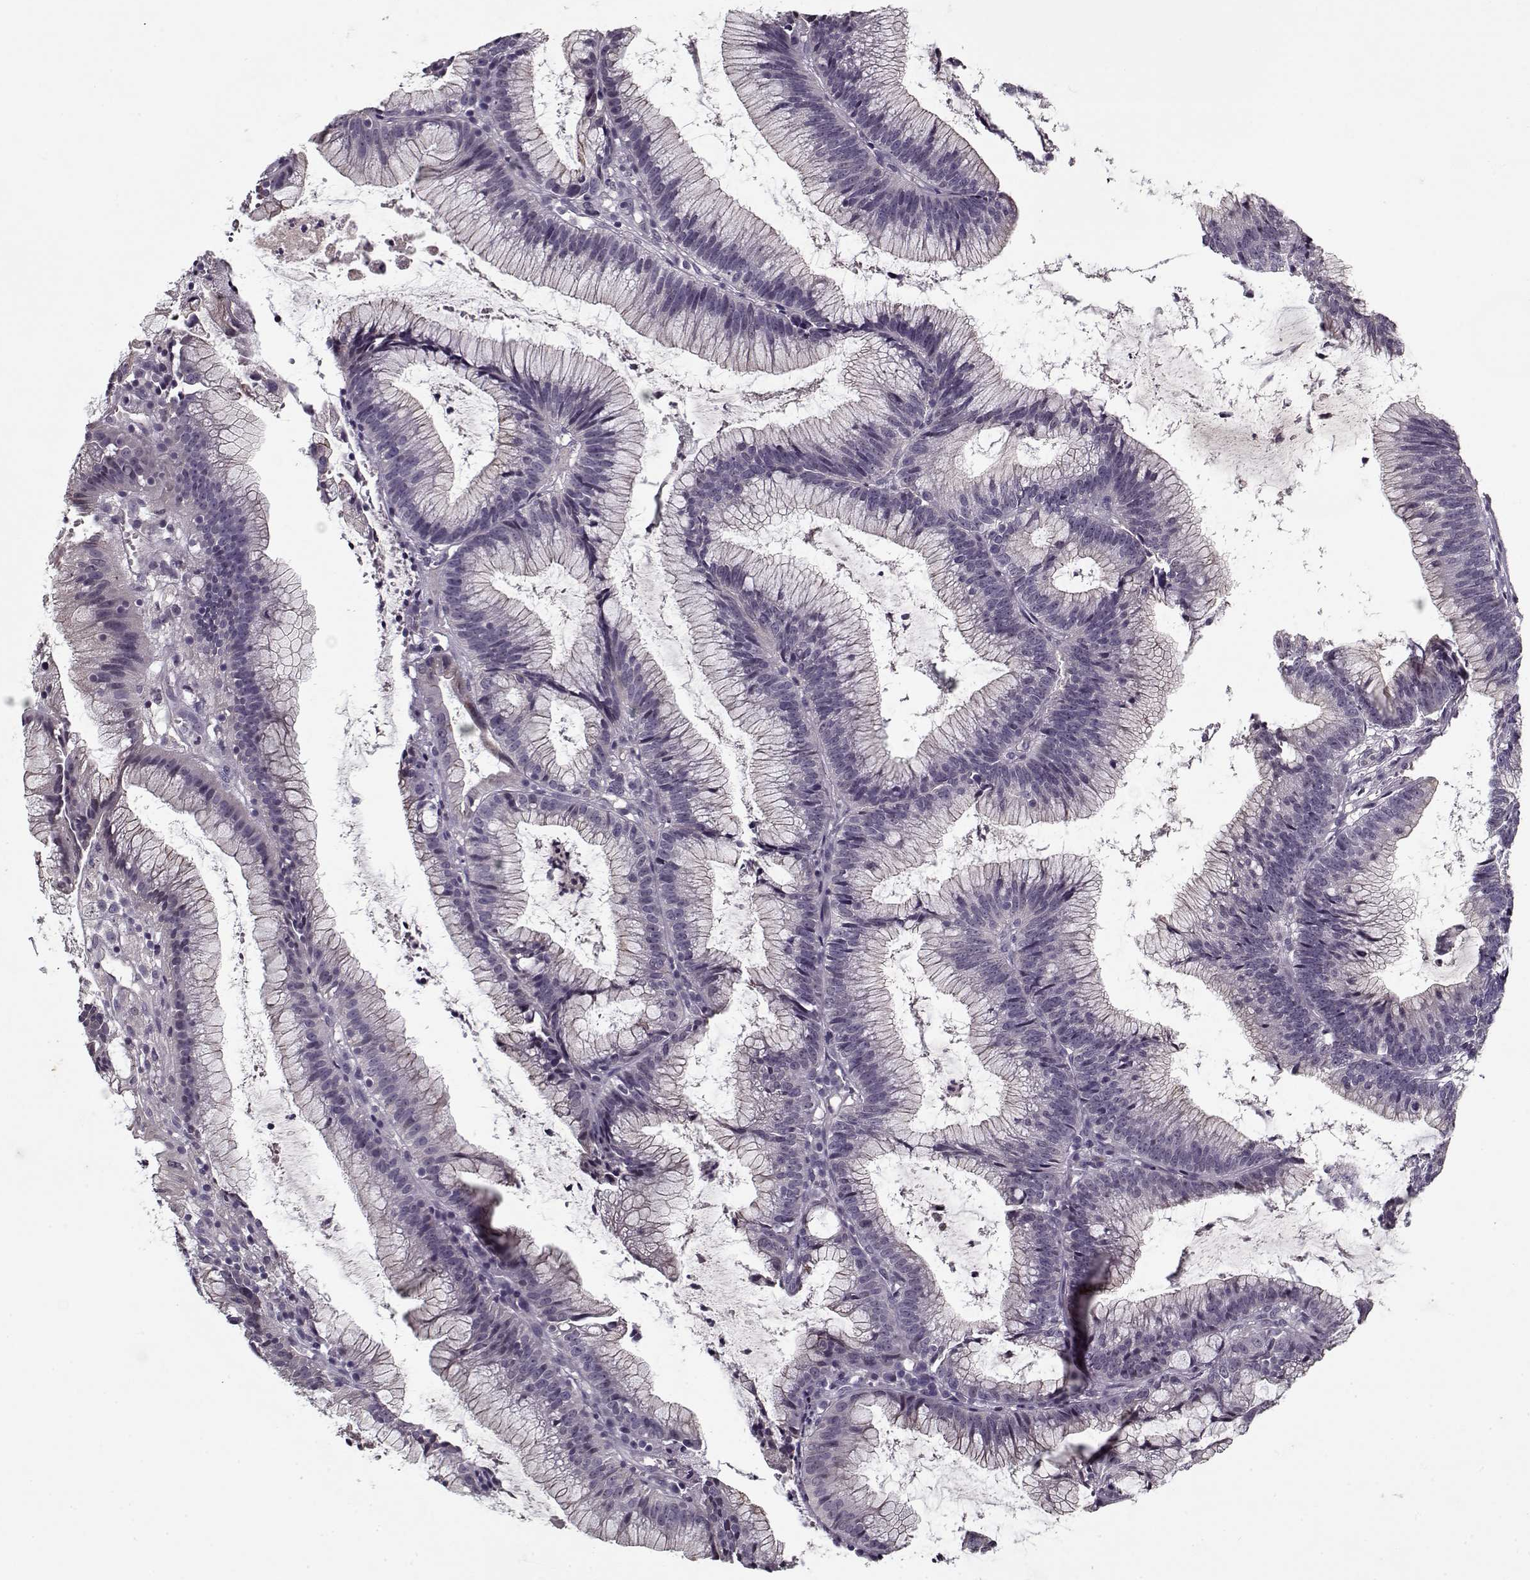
{"staining": {"intensity": "negative", "quantity": "none", "location": "none"}, "tissue": "colorectal cancer", "cell_type": "Tumor cells", "image_type": "cancer", "snomed": [{"axis": "morphology", "description": "Adenocarcinoma, NOS"}, {"axis": "topography", "description": "Colon"}], "caption": "Tumor cells show no significant protein expression in colorectal adenocarcinoma. (DAB immunohistochemistry visualized using brightfield microscopy, high magnification).", "gene": "AFM", "patient": {"sex": "female", "age": 78}}